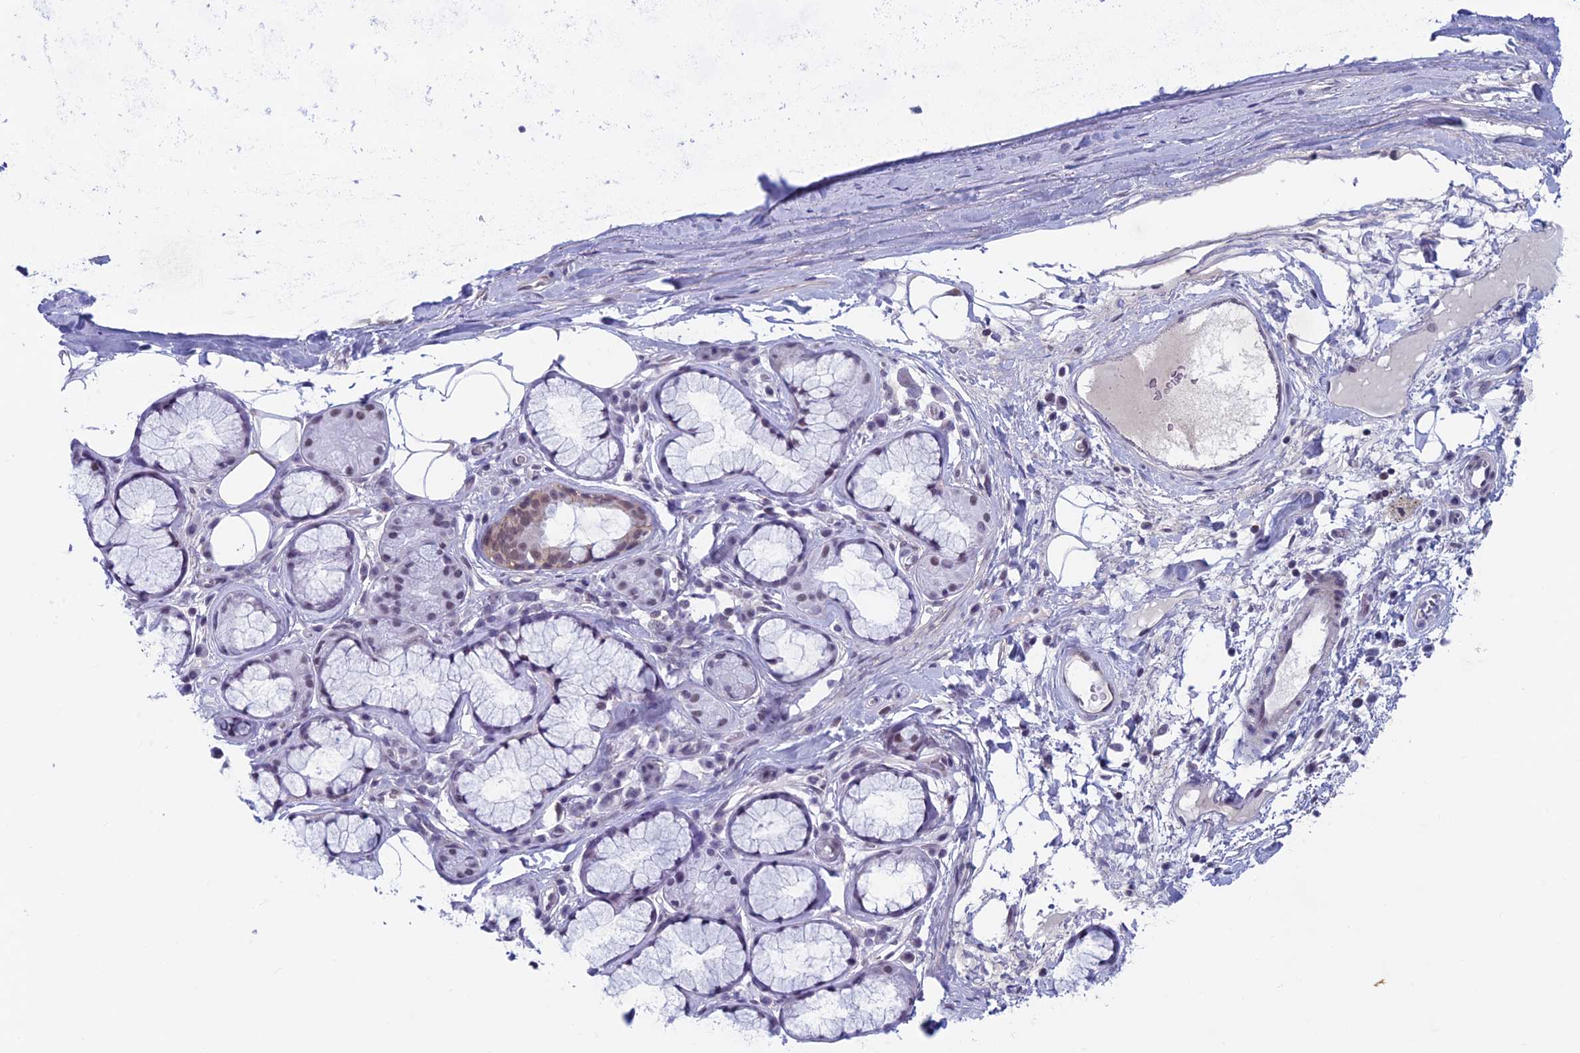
{"staining": {"intensity": "weak", "quantity": ">75%", "location": "nuclear"}, "tissue": "adipose tissue", "cell_type": "Adipocytes", "image_type": "normal", "snomed": [{"axis": "morphology", "description": "Normal tissue, NOS"}, {"axis": "topography", "description": "Cartilage tissue"}], "caption": "Immunohistochemistry (DAB) staining of benign human adipose tissue shows weak nuclear protein expression in approximately >75% of adipocytes.", "gene": "ASH2L", "patient": {"sex": "female", "age": 63}}